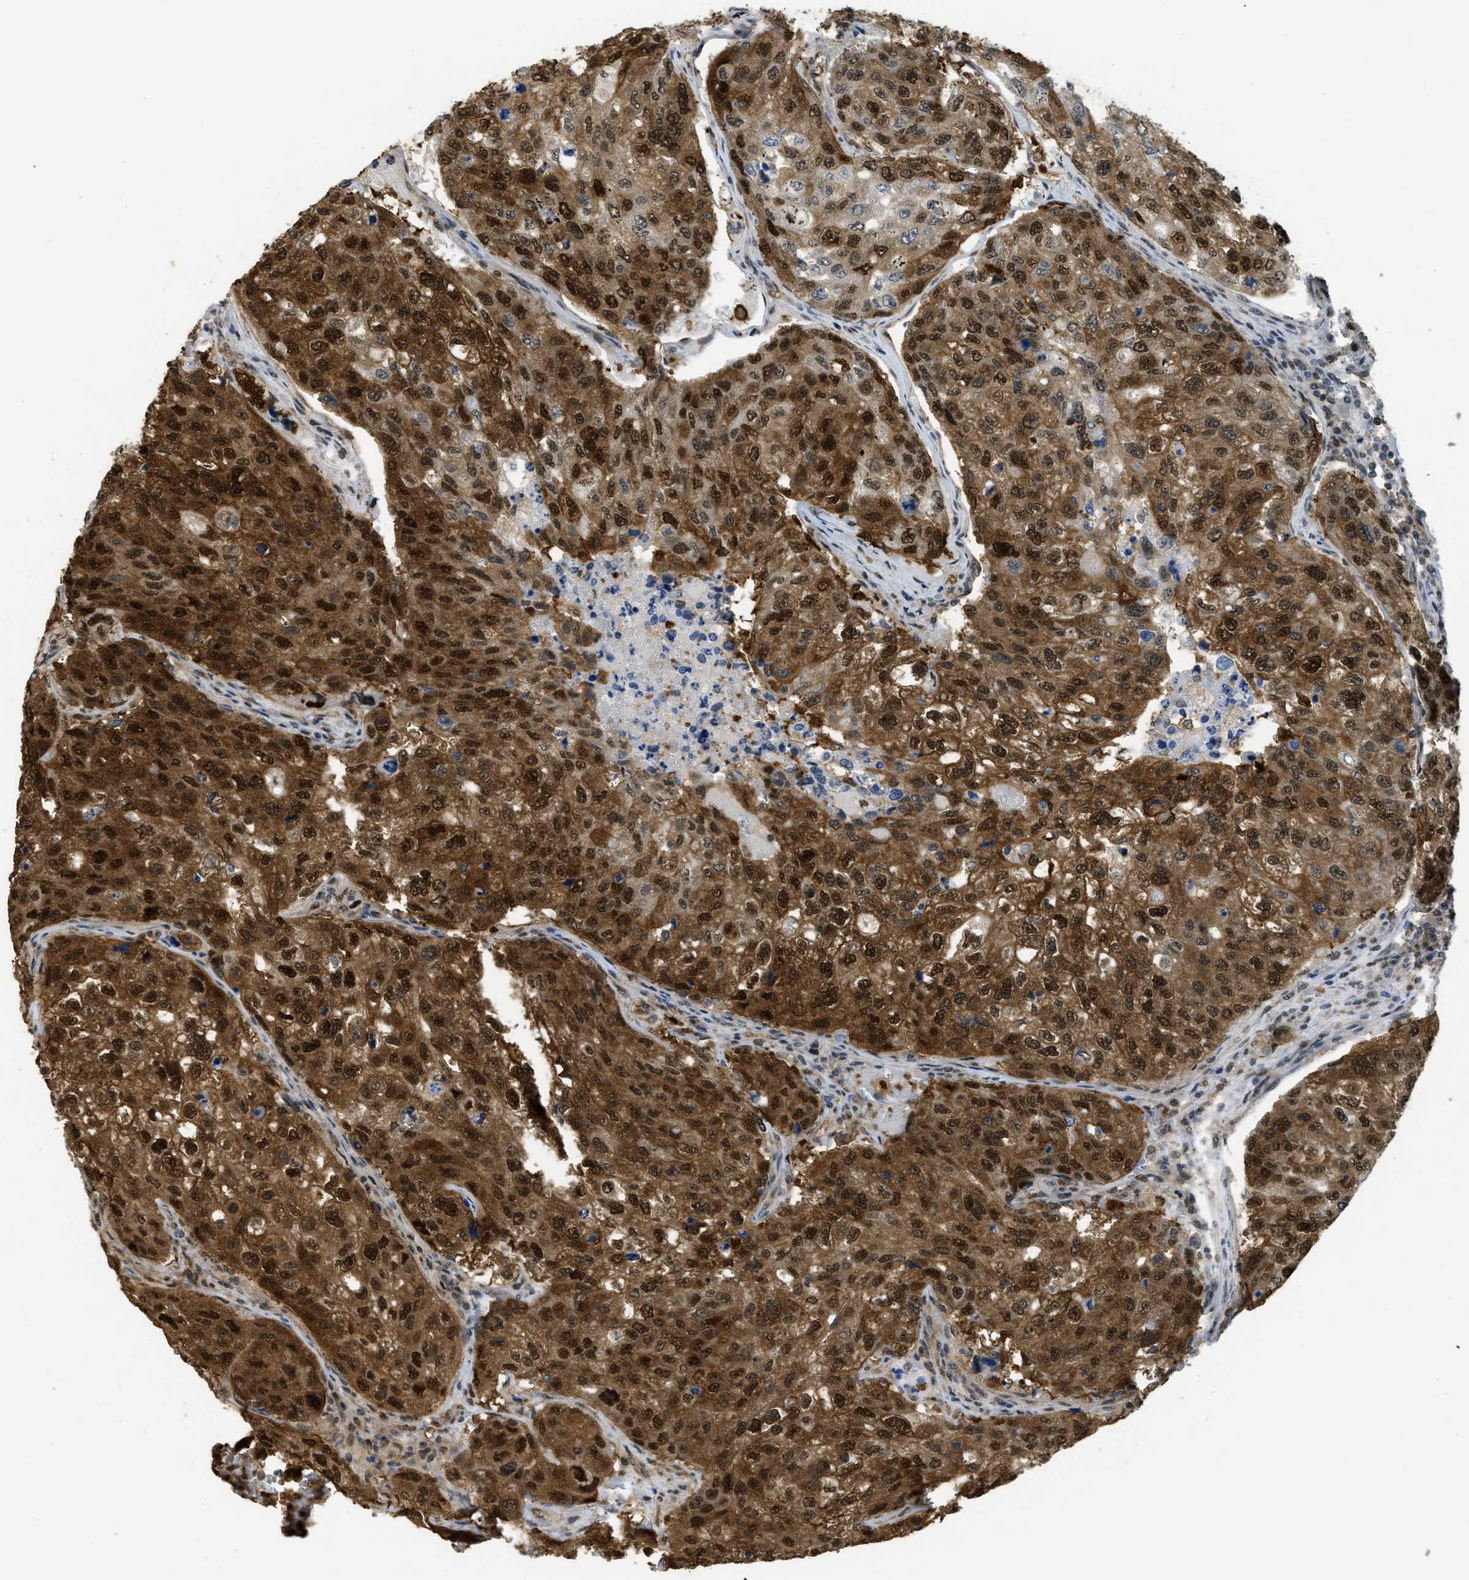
{"staining": {"intensity": "strong", "quantity": ">75%", "location": "cytoplasmic/membranous,nuclear"}, "tissue": "urothelial cancer", "cell_type": "Tumor cells", "image_type": "cancer", "snomed": [{"axis": "morphology", "description": "Urothelial carcinoma, High grade"}, {"axis": "topography", "description": "Lymph node"}, {"axis": "topography", "description": "Urinary bladder"}], "caption": "Approximately >75% of tumor cells in human high-grade urothelial carcinoma show strong cytoplasmic/membranous and nuclear protein expression as visualized by brown immunohistochemical staining.", "gene": "PSMC5", "patient": {"sex": "male", "age": 51}}